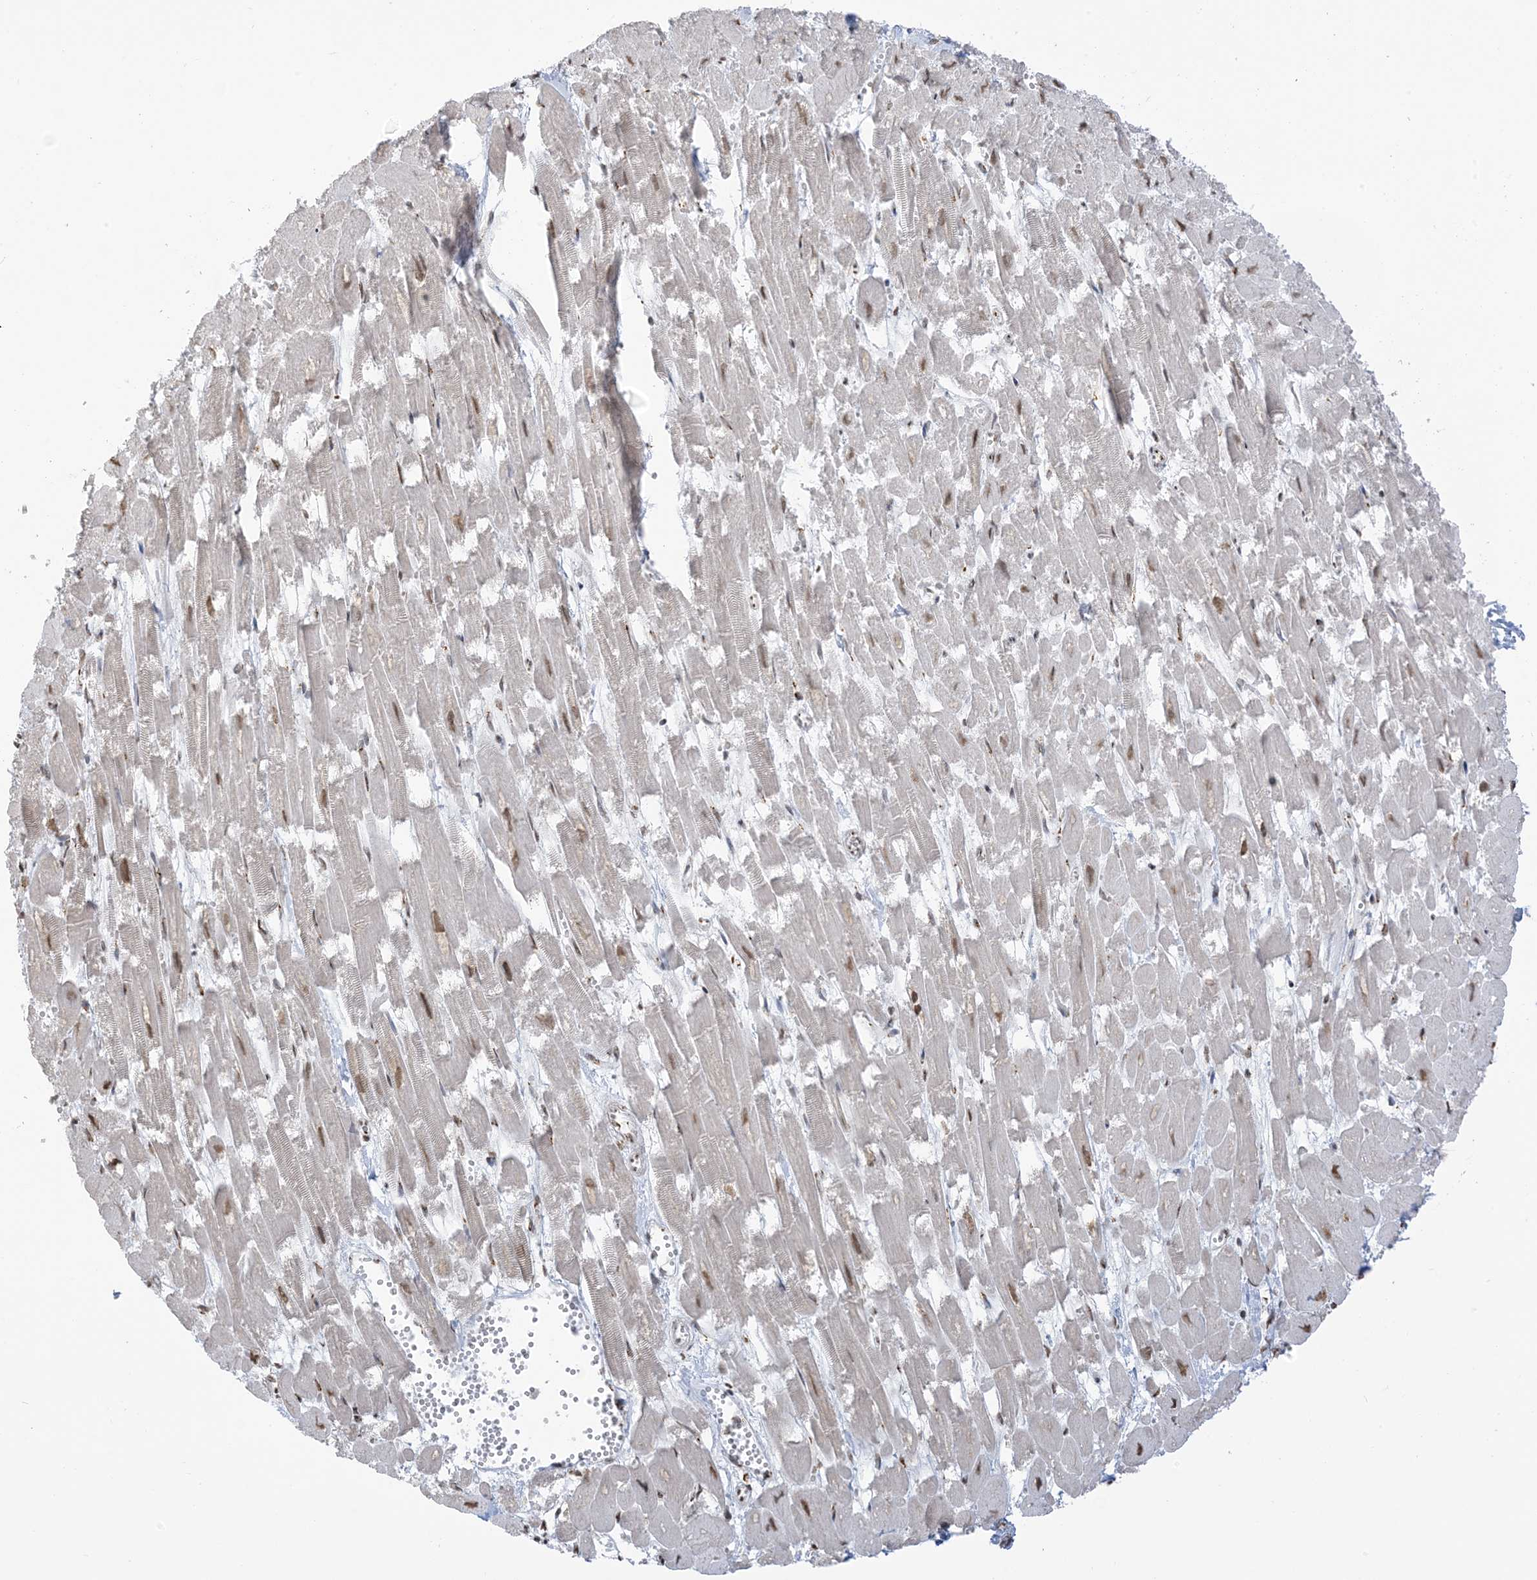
{"staining": {"intensity": "moderate", "quantity": "25%-75%", "location": "nuclear"}, "tissue": "heart muscle", "cell_type": "Cardiomyocytes", "image_type": "normal", "snomed": [{"axis": "morphology", "description": "Normal tissue, NOS"}, {"axis": "topography", "description": "Heart"}], "caption": "Human heart muscle stained for a protein (brown) shows moderate nuclear positive positivity in about 25%-75% of cardiomyocytes.", "gene": "GPR107", "patient": {"sex": "male", "age": 54}}